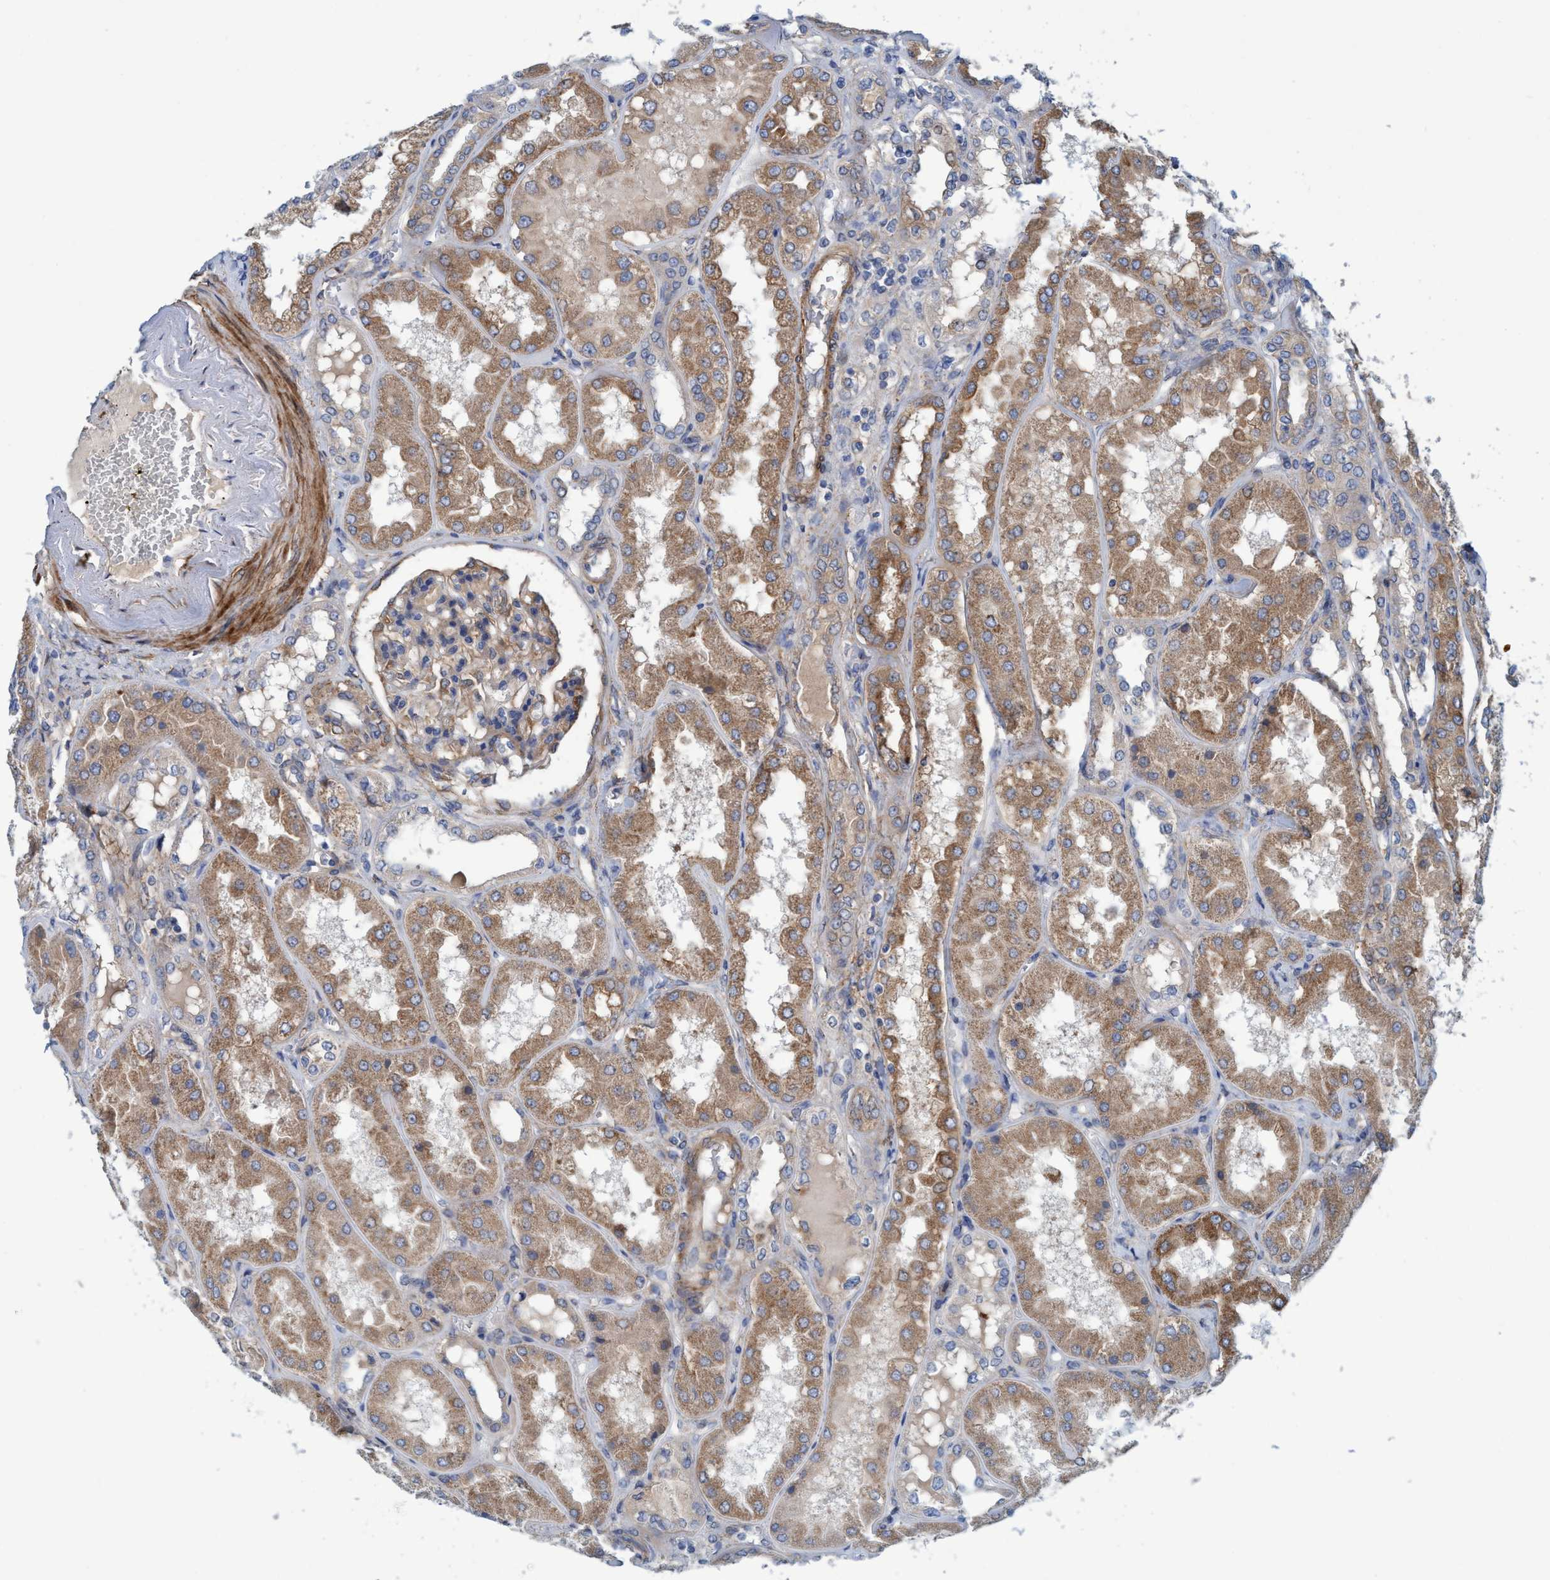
{"staining": {"intensity": "moderate", "quantity": ">75%", "location": "cytoplasmic/membranous"}, "tissue": "kidney", "cell_type": "Cells in glomeruli", "image_type": "normal", "snomed": [{"axis": "morphology", "description": "Normal tissue, NOS"}, {"axis": "topography", "description": "Kidney"}], "caption": "High-power microscopy captured an immunohistochemistry (IHC) micrograph of benign kidney, revealing moderate cytoplasmic/membranous expression in about >75% of cells in glomeruli.", "gene": "GULP1", "patient": {"sex": "female", "age": 56}}